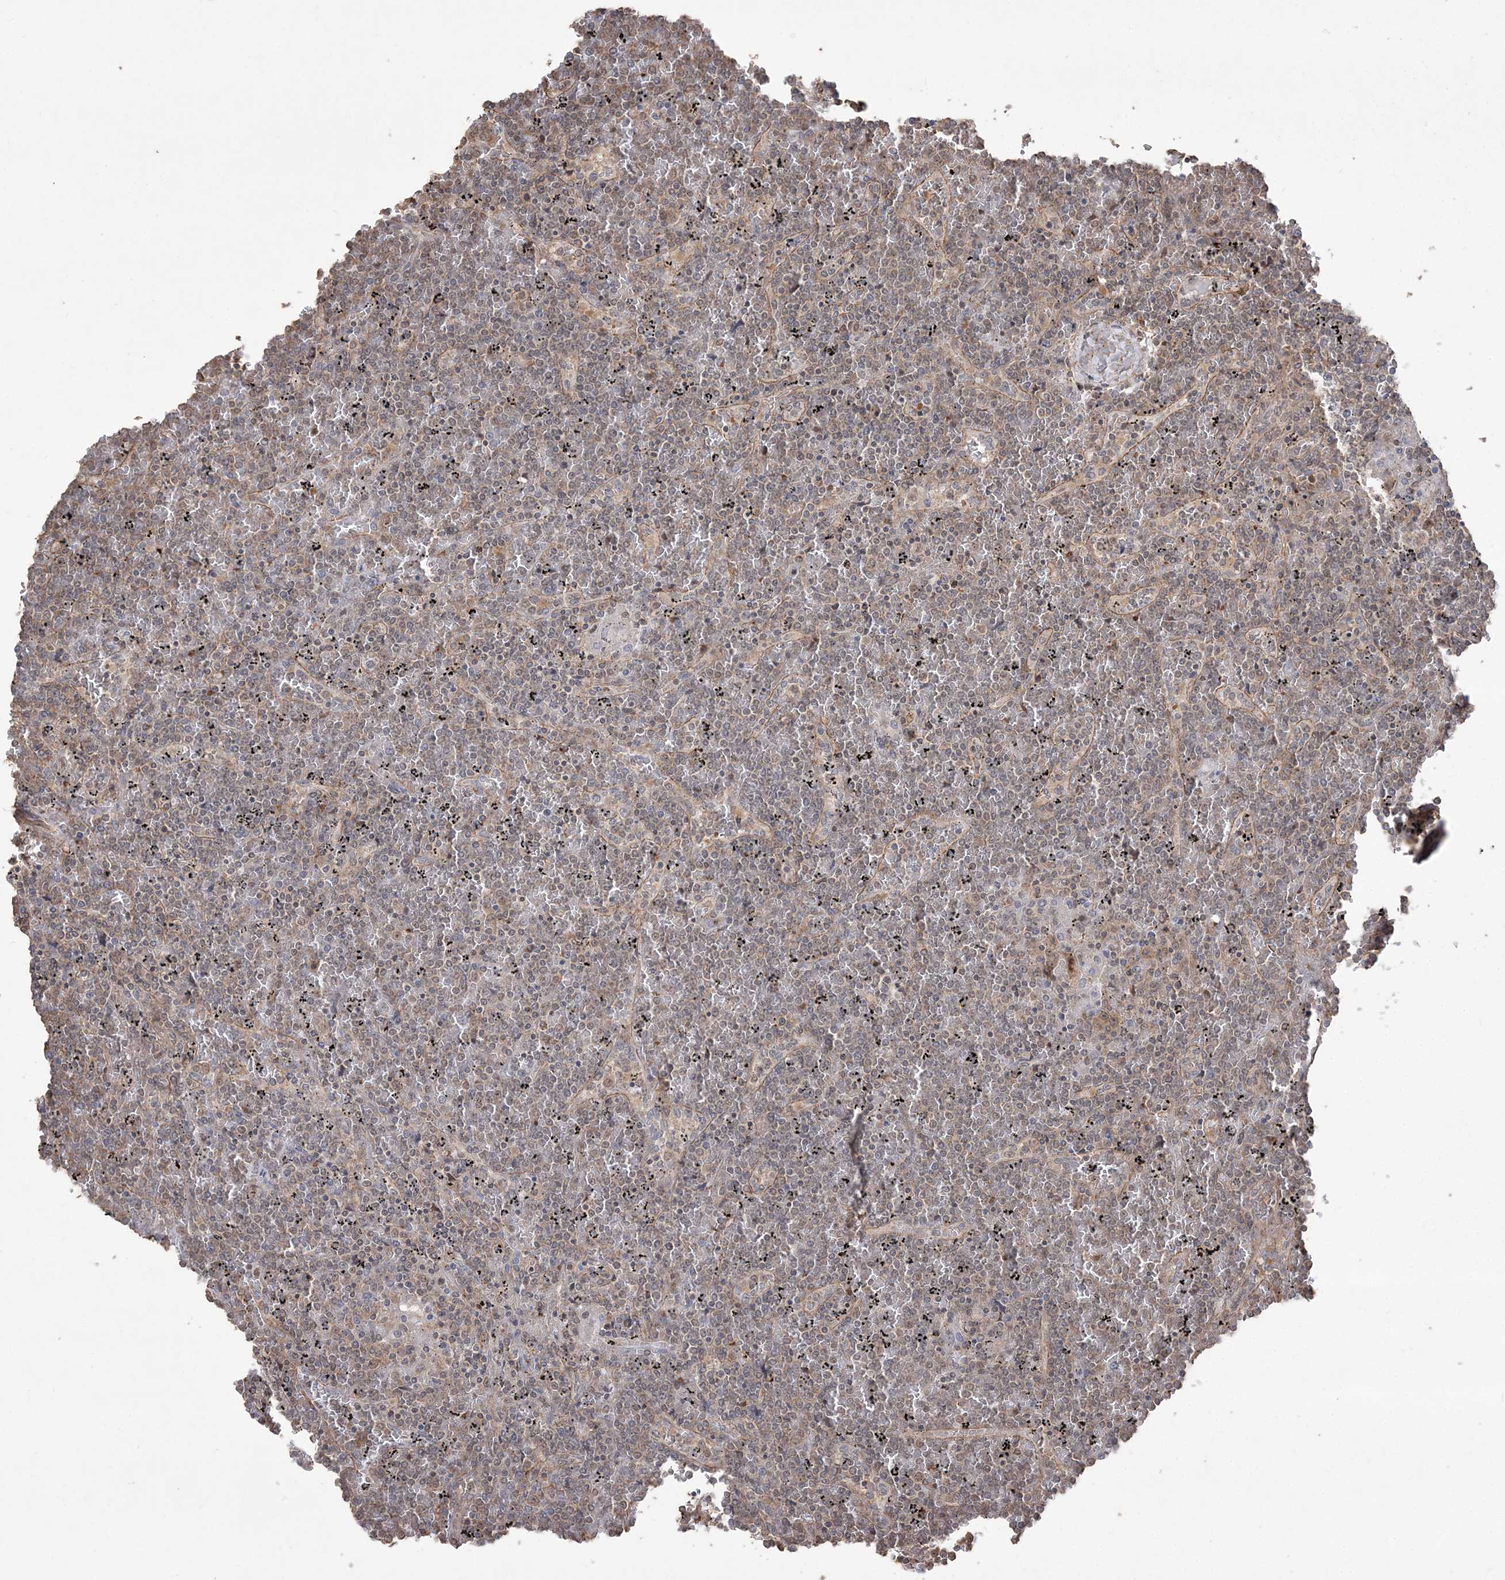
{"staining": {"intensity": "weak", "quantity": "<25%", "location": "nuclear"}, "tissue": "lymphoma", "cell_type": "Tumor cells", "image_type": "cancer", "snomed": [{"axis": "morphology", "description": "Malignant lymphoma, non-Hodgkin's type, Low grade"}, {"axis": "topography", "description": "Spleen"}], "caption": "Immunohistochemistry (IHC) of human lymphoma exhibits no expression in tumor cells.", "gene": "EHHADH", "patient": {"sex": "female", "age": 19}}